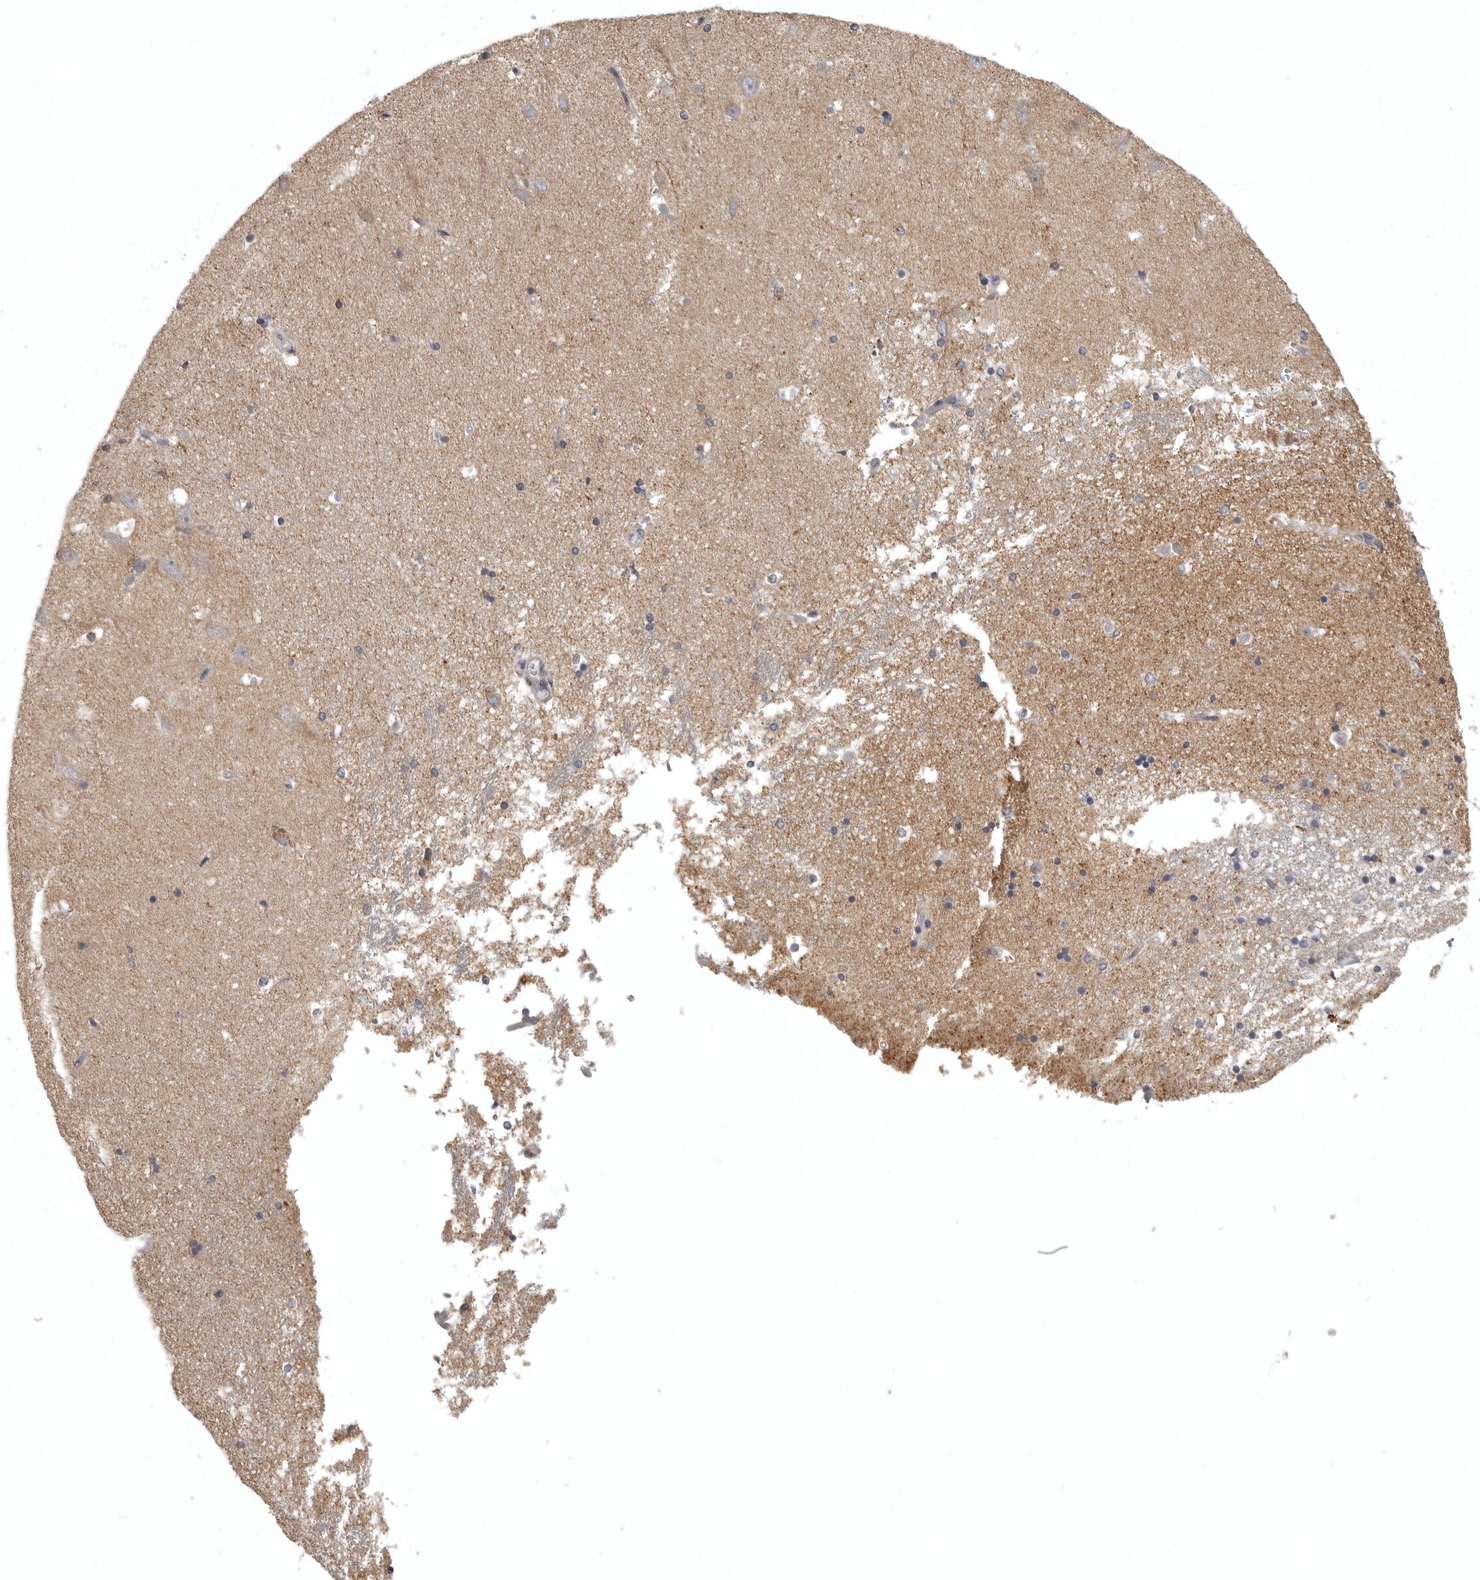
{"staining": {"intensity": "negative", "quantity": "none", "location": "none"}, "tissue": "hippocampus", "cell_type": "Glial cells", "image_type": "normal", "snomed": [{"axis": "morphology", "description": "Normal tissue, NOS"}, {"axis": "topography", "description": "Hippocampus"}], "caption": "High power microscopy micrograph of an immunohistochemistry image of unremarkable hippocampus, revealing no significant positivity in glial cells.", "gene": "POLE2", "patient": {"sex": "male", "age": 45}}